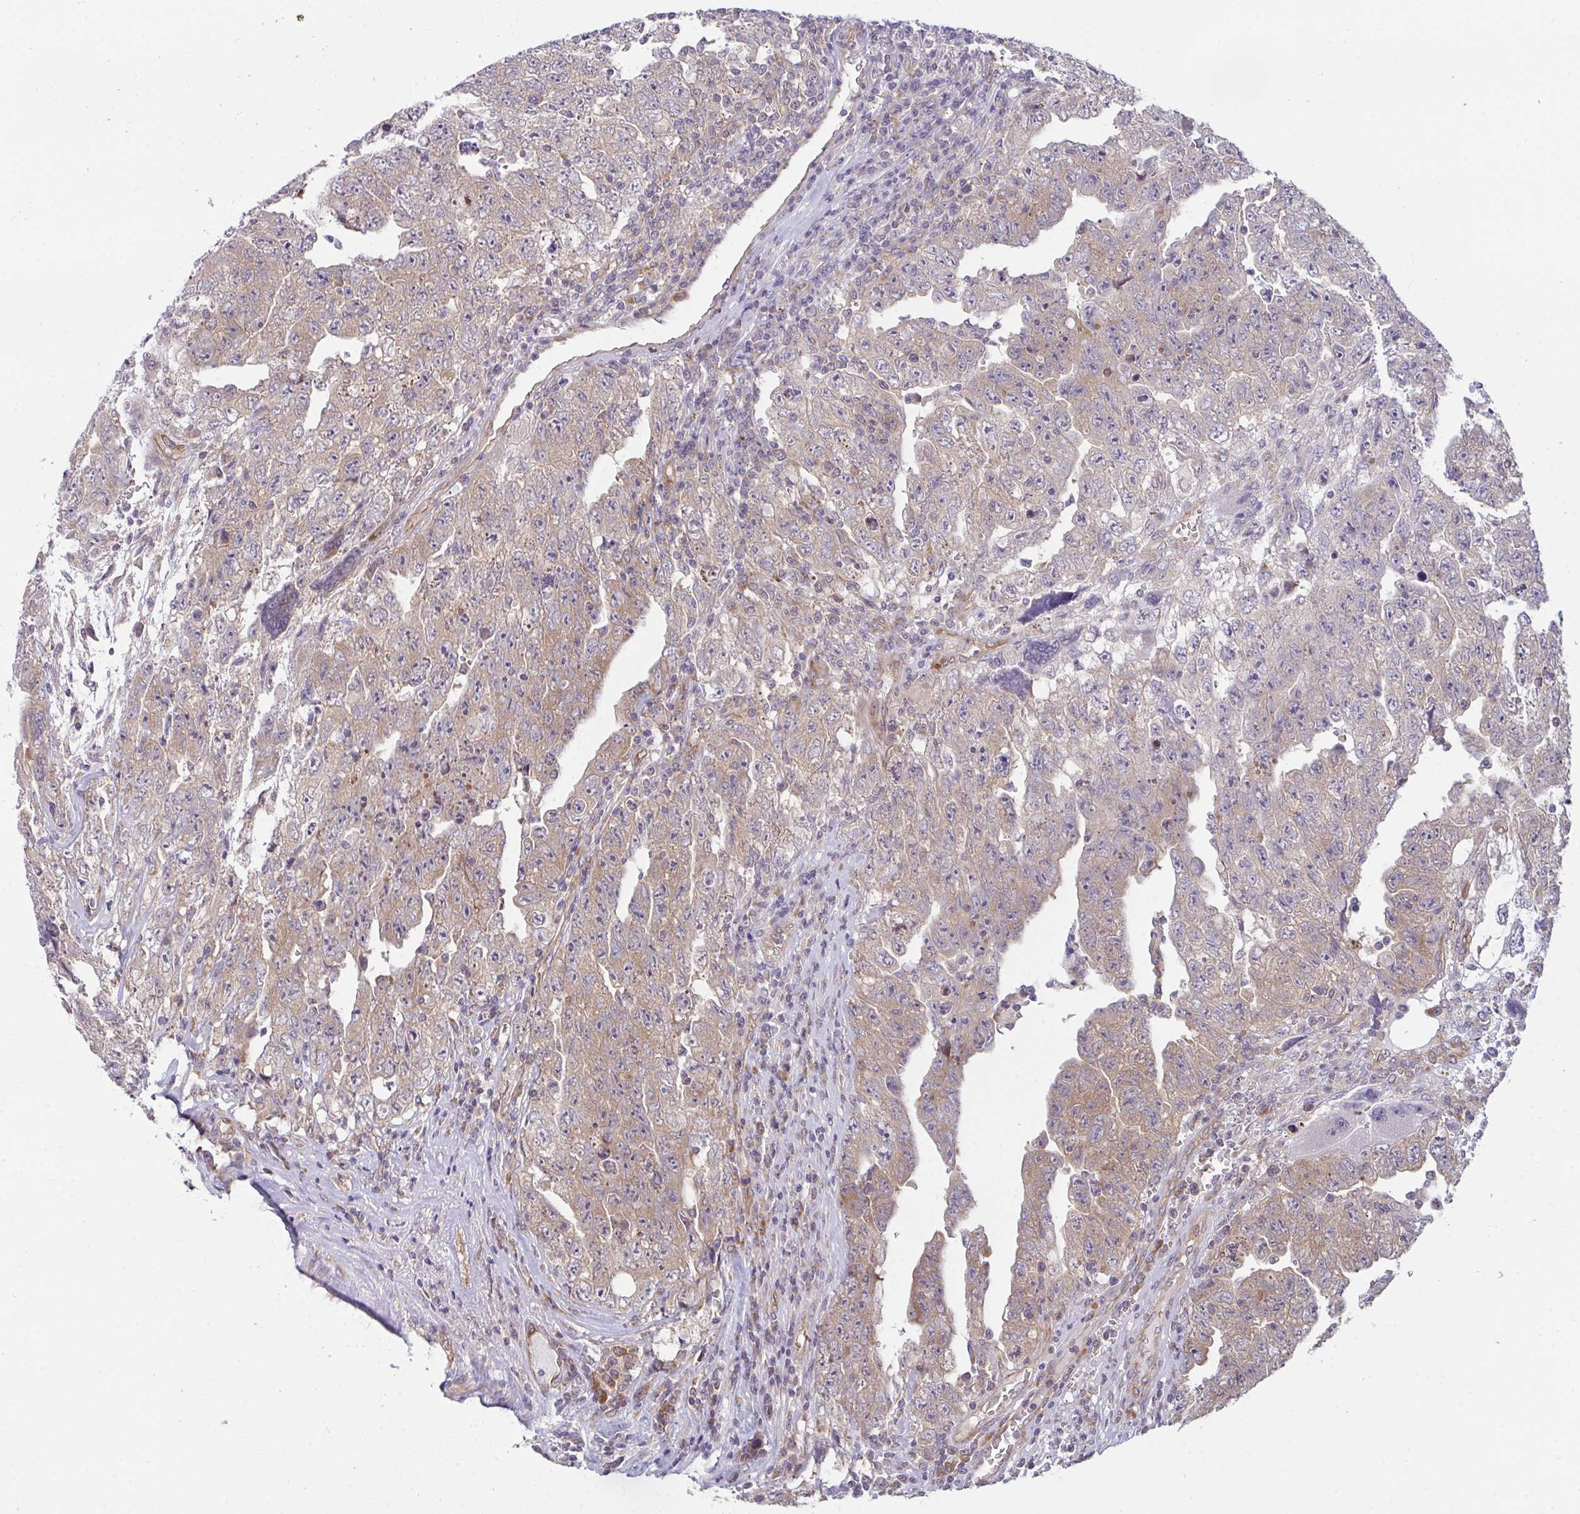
{"staining": {"intensity": "weak", "quantity": ">75%", "location": "cytoplasmic/membranous"}, "tissue": "testis cancer", "cell_type": "Tumor cells", "image_type": "cancer", "snomed": [{"axis": "morphology", "description": "Carcinoma, Embryonal, NOS"}, {"axis": "topography", "description": "Testis"}], "caption": "Protein expression analysis of human testis cancer reveals weak cytoplasmic/membranous staining in approximately >75% of tumor cells. Ihc stains the protein in brown and the nuclei are stained blue.", "gene": "CASP9", "patient": {"sex": "male", "age": 28}}